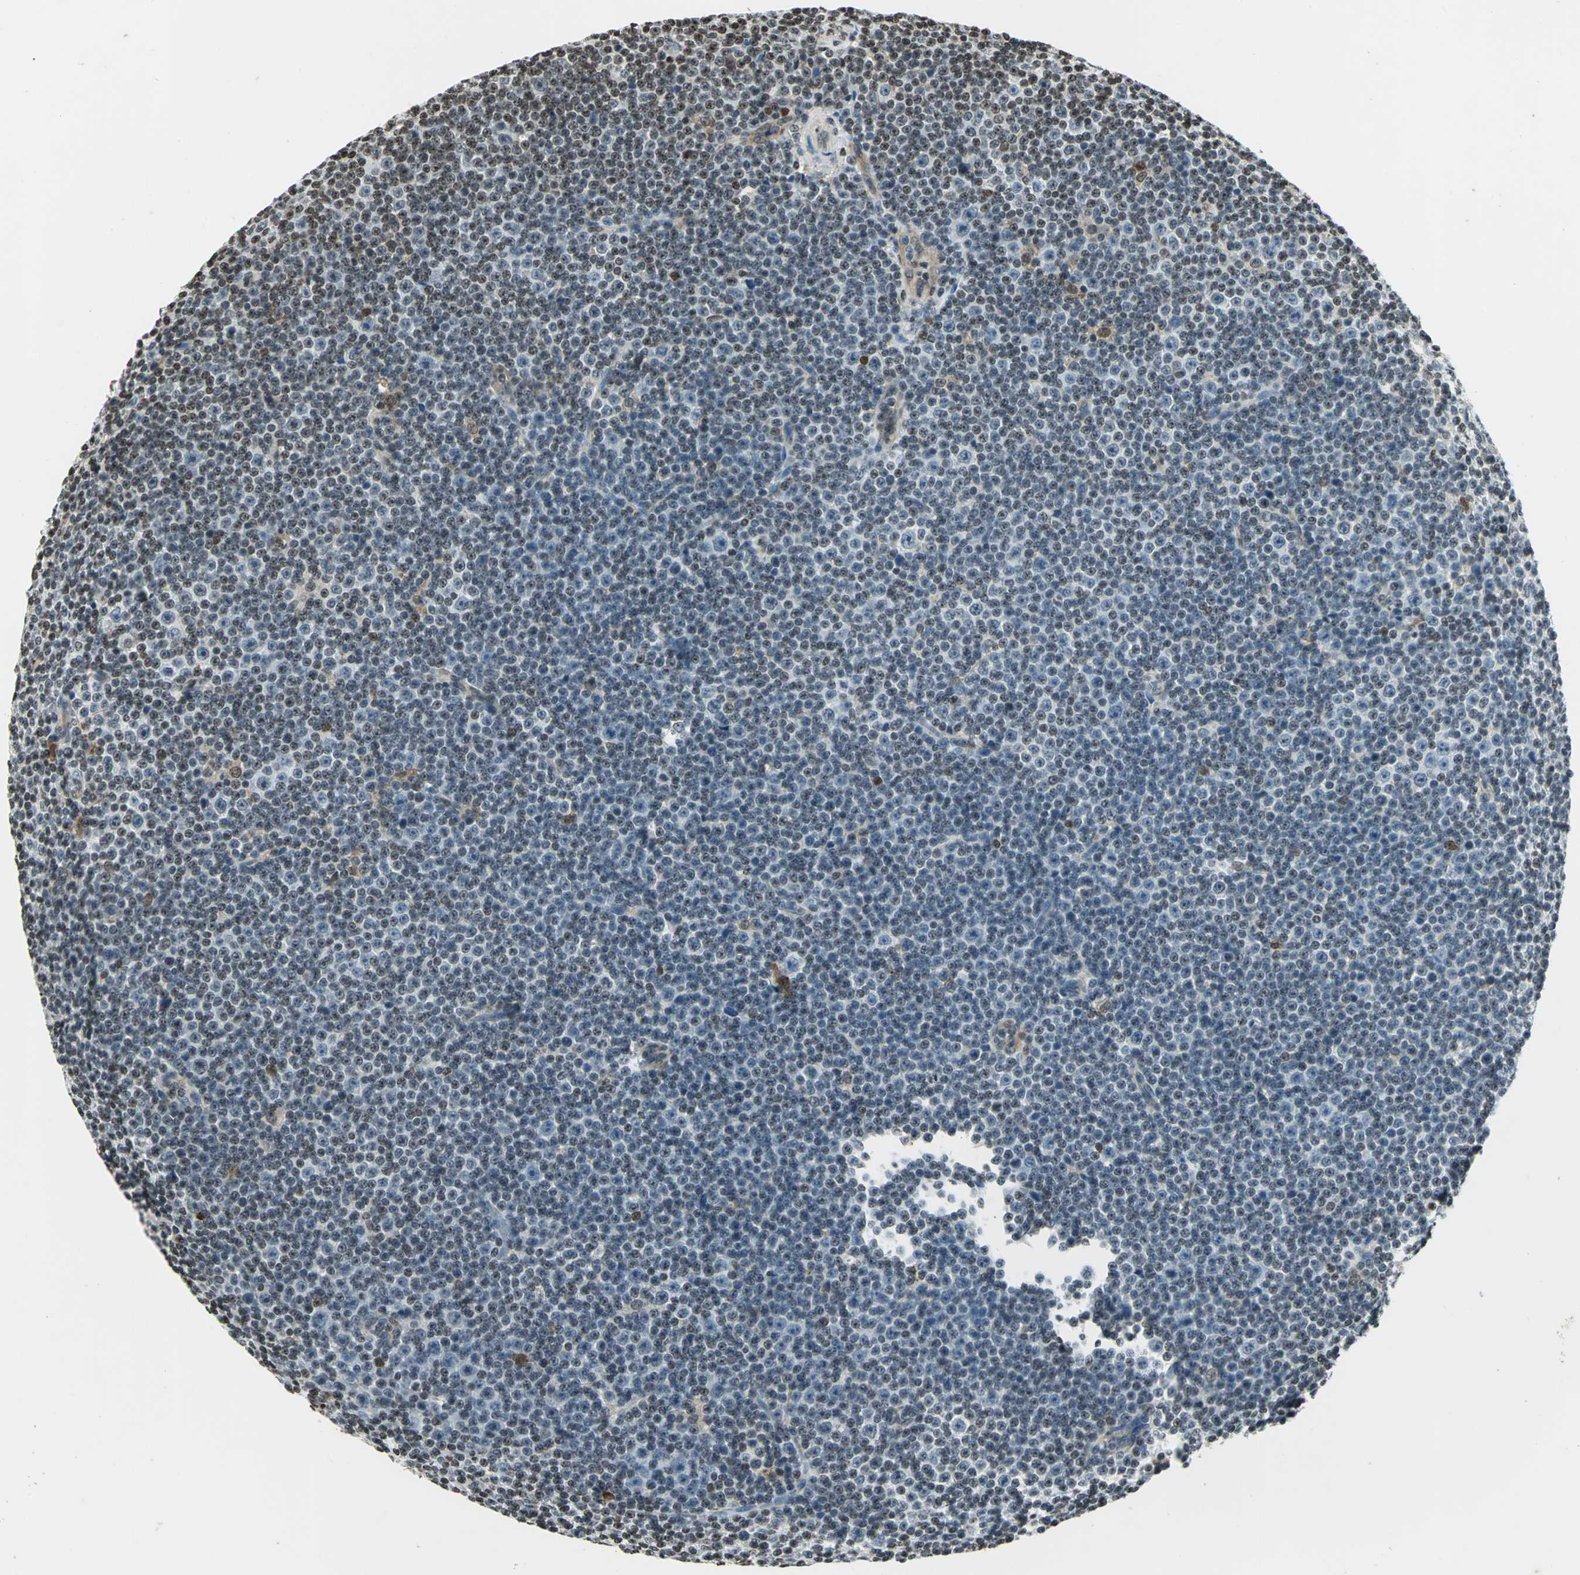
{"staining": {"intensity": "negative", "quantity": "none", "location": "none"}, "tissue": "lymphoma", "cell_type": "Tumor cells", "image_type": "cancer", "snomed": [{"axis": "morphology", "description": "Malignant lymphoma, non-Hodgkin's type, Low grade"}, {"axis": "topography", "description": "Lymph node"}], "caption": "High magnification brightfield microscopy of lymphoma stained with DAB (brown) and counterstained with hematoxylin (blue): tumor cells show no significant staining. (DAB (3,3'-diaminobenzidine) immunohistochemistry (IHC) visualized using brightfield microscopy, high magnification).", "gene": "LGALS3", "patient": {"sex": "female", "age": 67}}